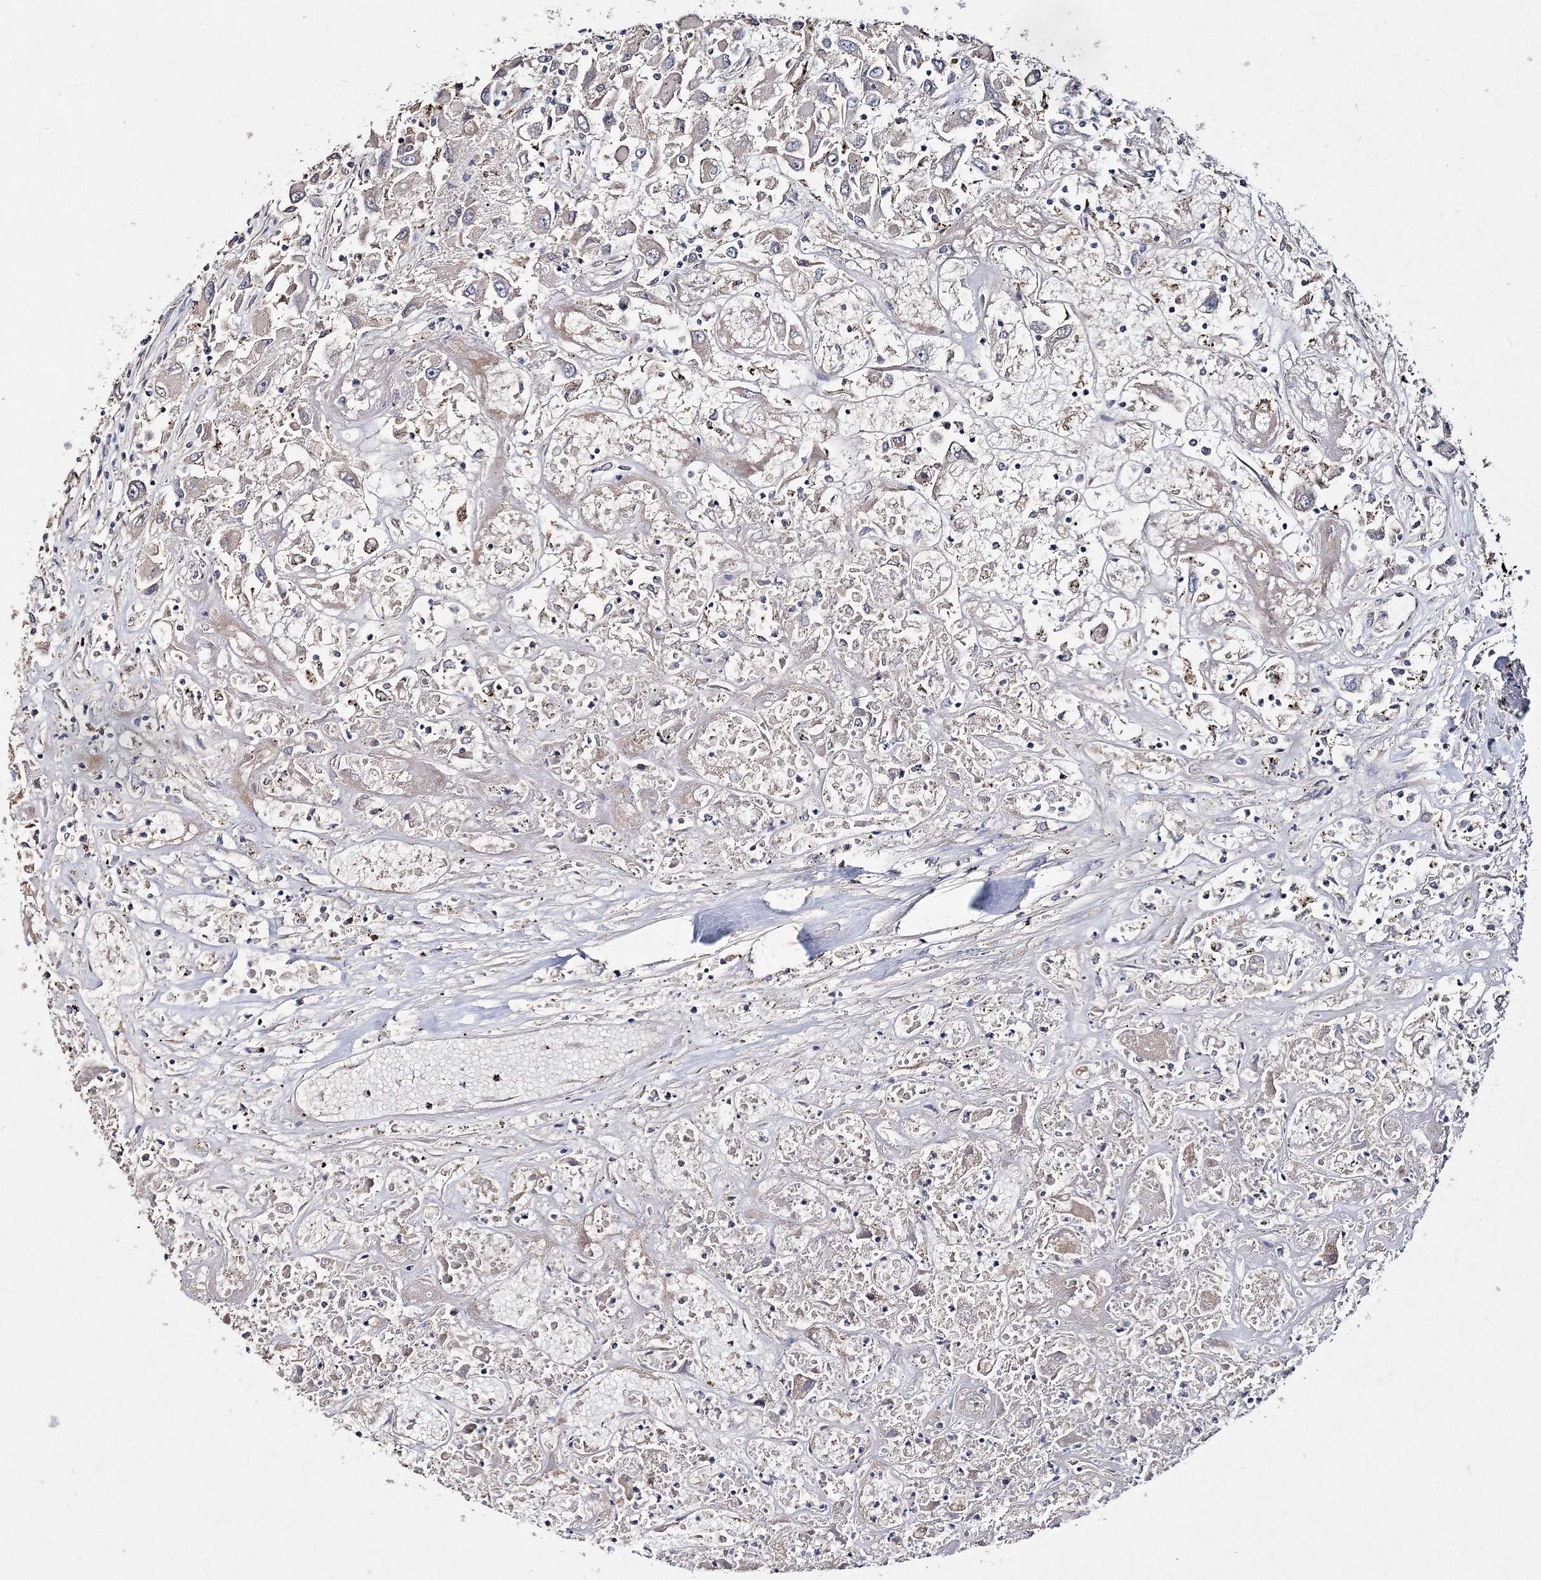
{"staining": {"intensity": "negative", "quantity": "none", "location": "none"}, "tissue": "renal cancer", "cell_type": "Tumor cells", "image_type": "cancer", "snomed": [{"axis": "morphology", "description": "Adenocarcinoma, NOS"}, {"axis": "topography", "description": "Kidney"}], "caption": "Human renal cancer stained for a protein using IHC reveals no staining in tumor cells.", "gene": "GJB5", "patient": {"sex": "female", "age": 52}}